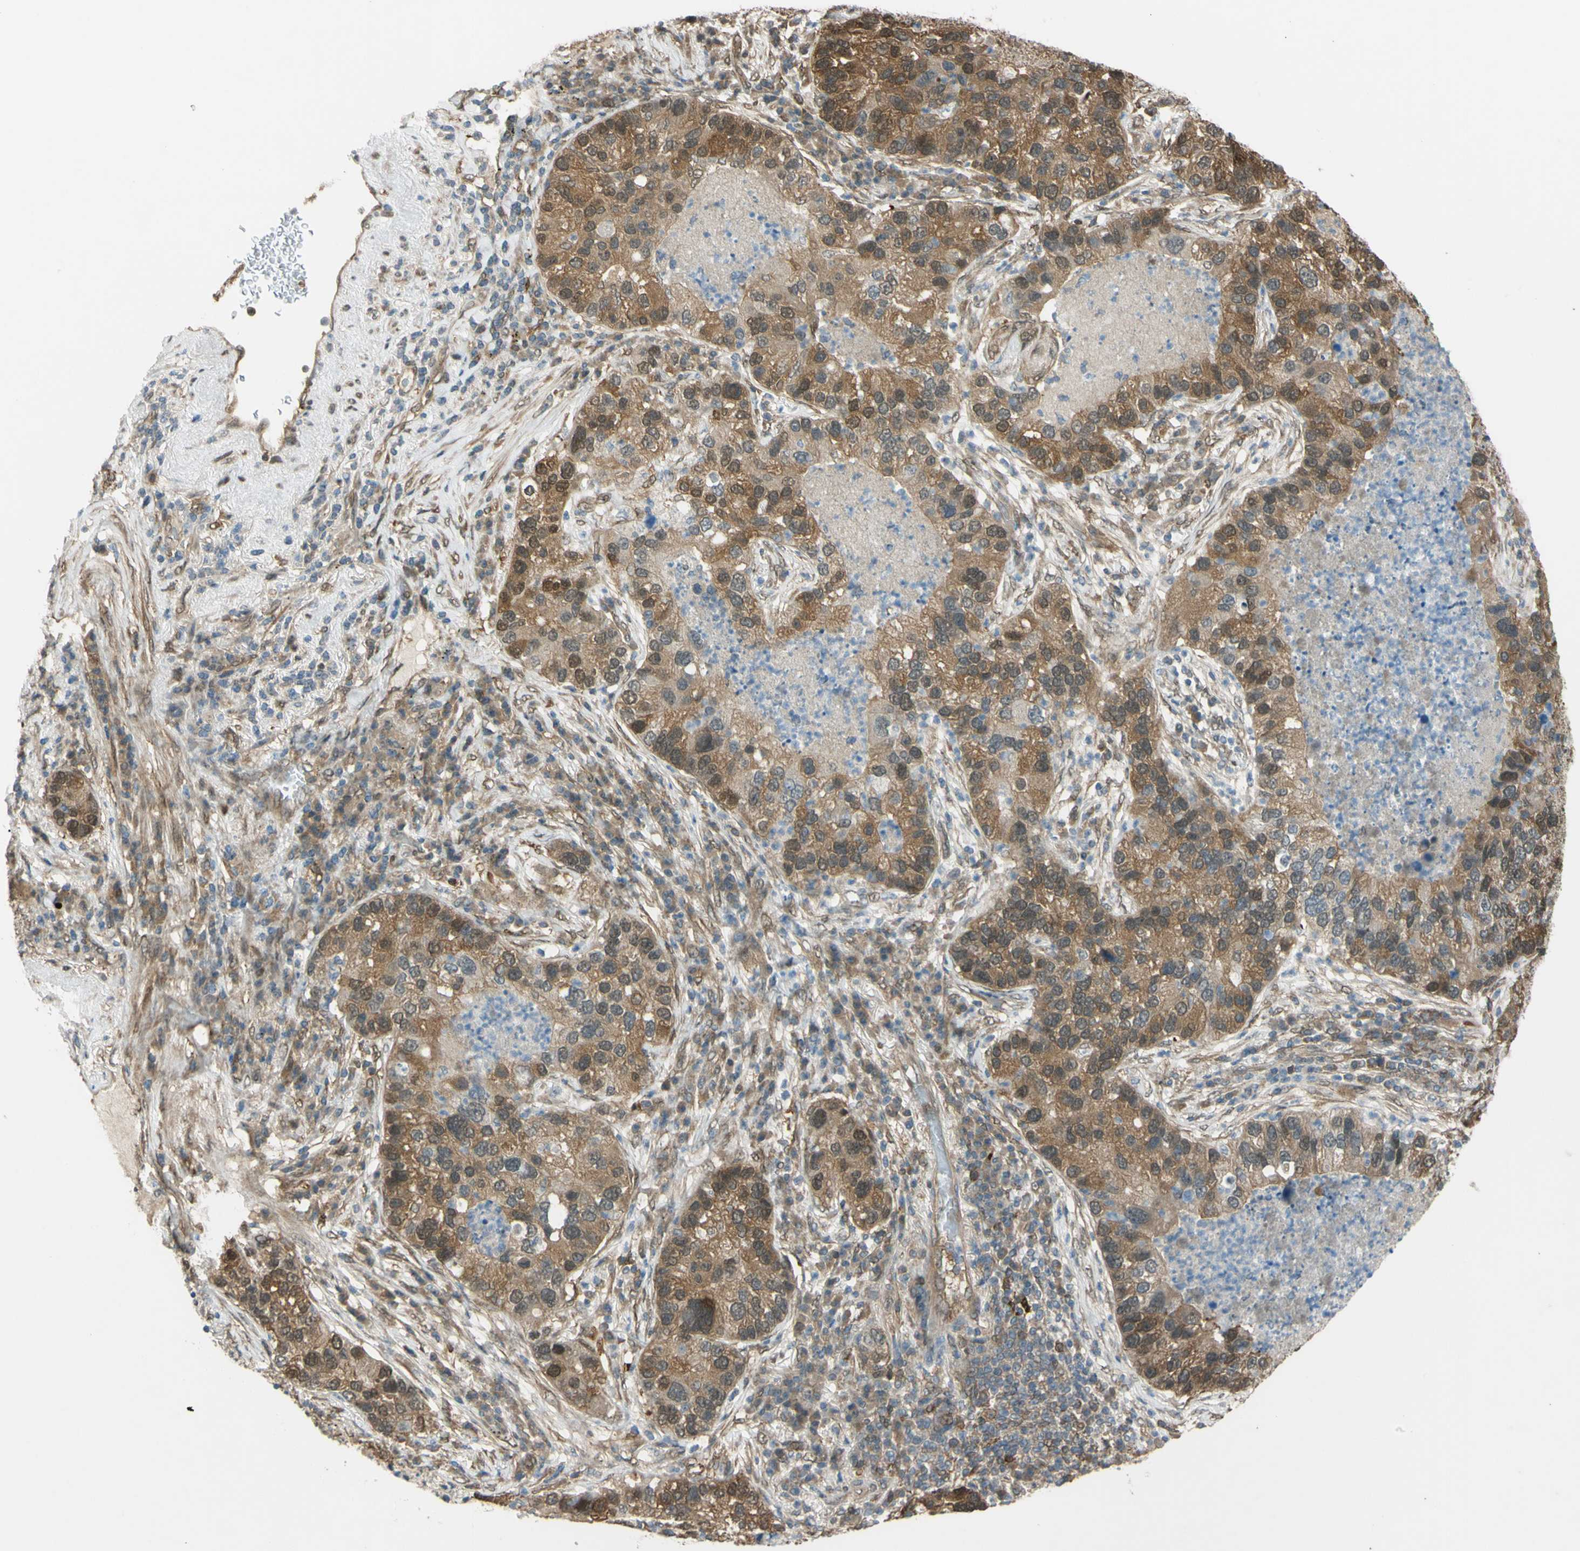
{"staining": {"intensity": "moderate", "quantity": ">75%", "location": "cytoplasmic/membranous"}, "tissue": "lung cancer", "cell_type": "Tumor cells", "image_type": "cancer", "snomed": [{"axis": "morphology", "description": "Normal tissue, NOS"}, {"axis": "morphology", "description": "Adenocarcinoma, NOS"}, {"axis": "topography", "description": "Bronchus"}, {"axis": "topography", "description": "Lung"}], "caption": "Brown immunohistochemical staining in human adenocarcinoma (lung) displays moderate cytoplasmic/membranous positivity in approximately >75% of tumor cells.", "gene": "YWHAQ", "patient": {"sex": "male", "age": 54}}